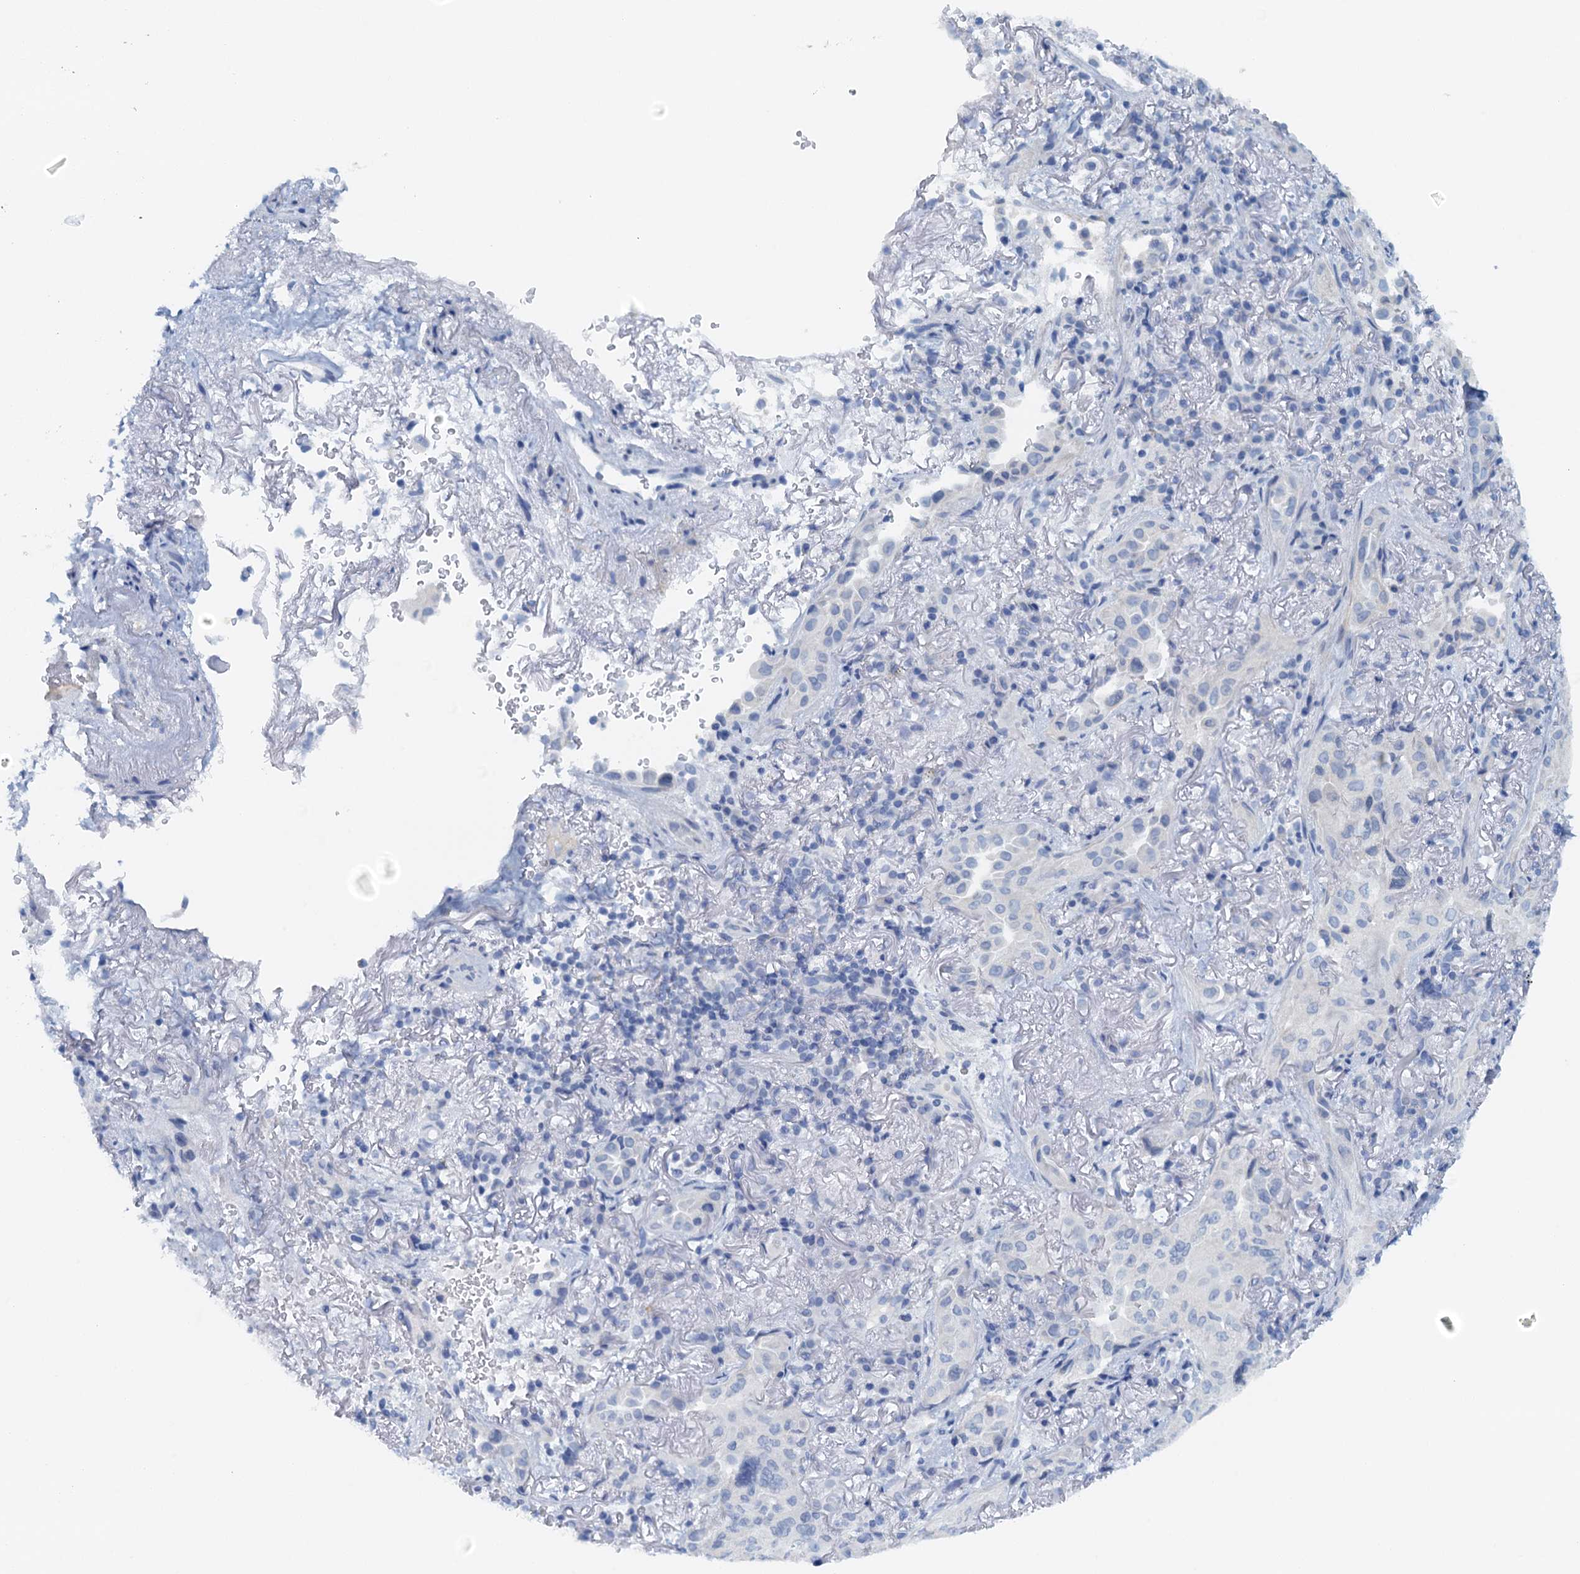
{"staining": {"intensity": "negative", "quantity": "none", "location": "none"}, "tissue": "lung cancer", "cell_type": "Tumor cells", "image_type": "cancer", "snomed": [{"axis": "morphology", "description": "Adenocarcinoma, NOS"}, {"axis": "topography", "description": "Lung"}], "caption": "DAB immunohistochemical staining of human lung cancer (adenocarcinoma) exhibits no significant staining in tumor cells.", "gene": "DTD1", "patient": {"sex": "female", "age": 69}}